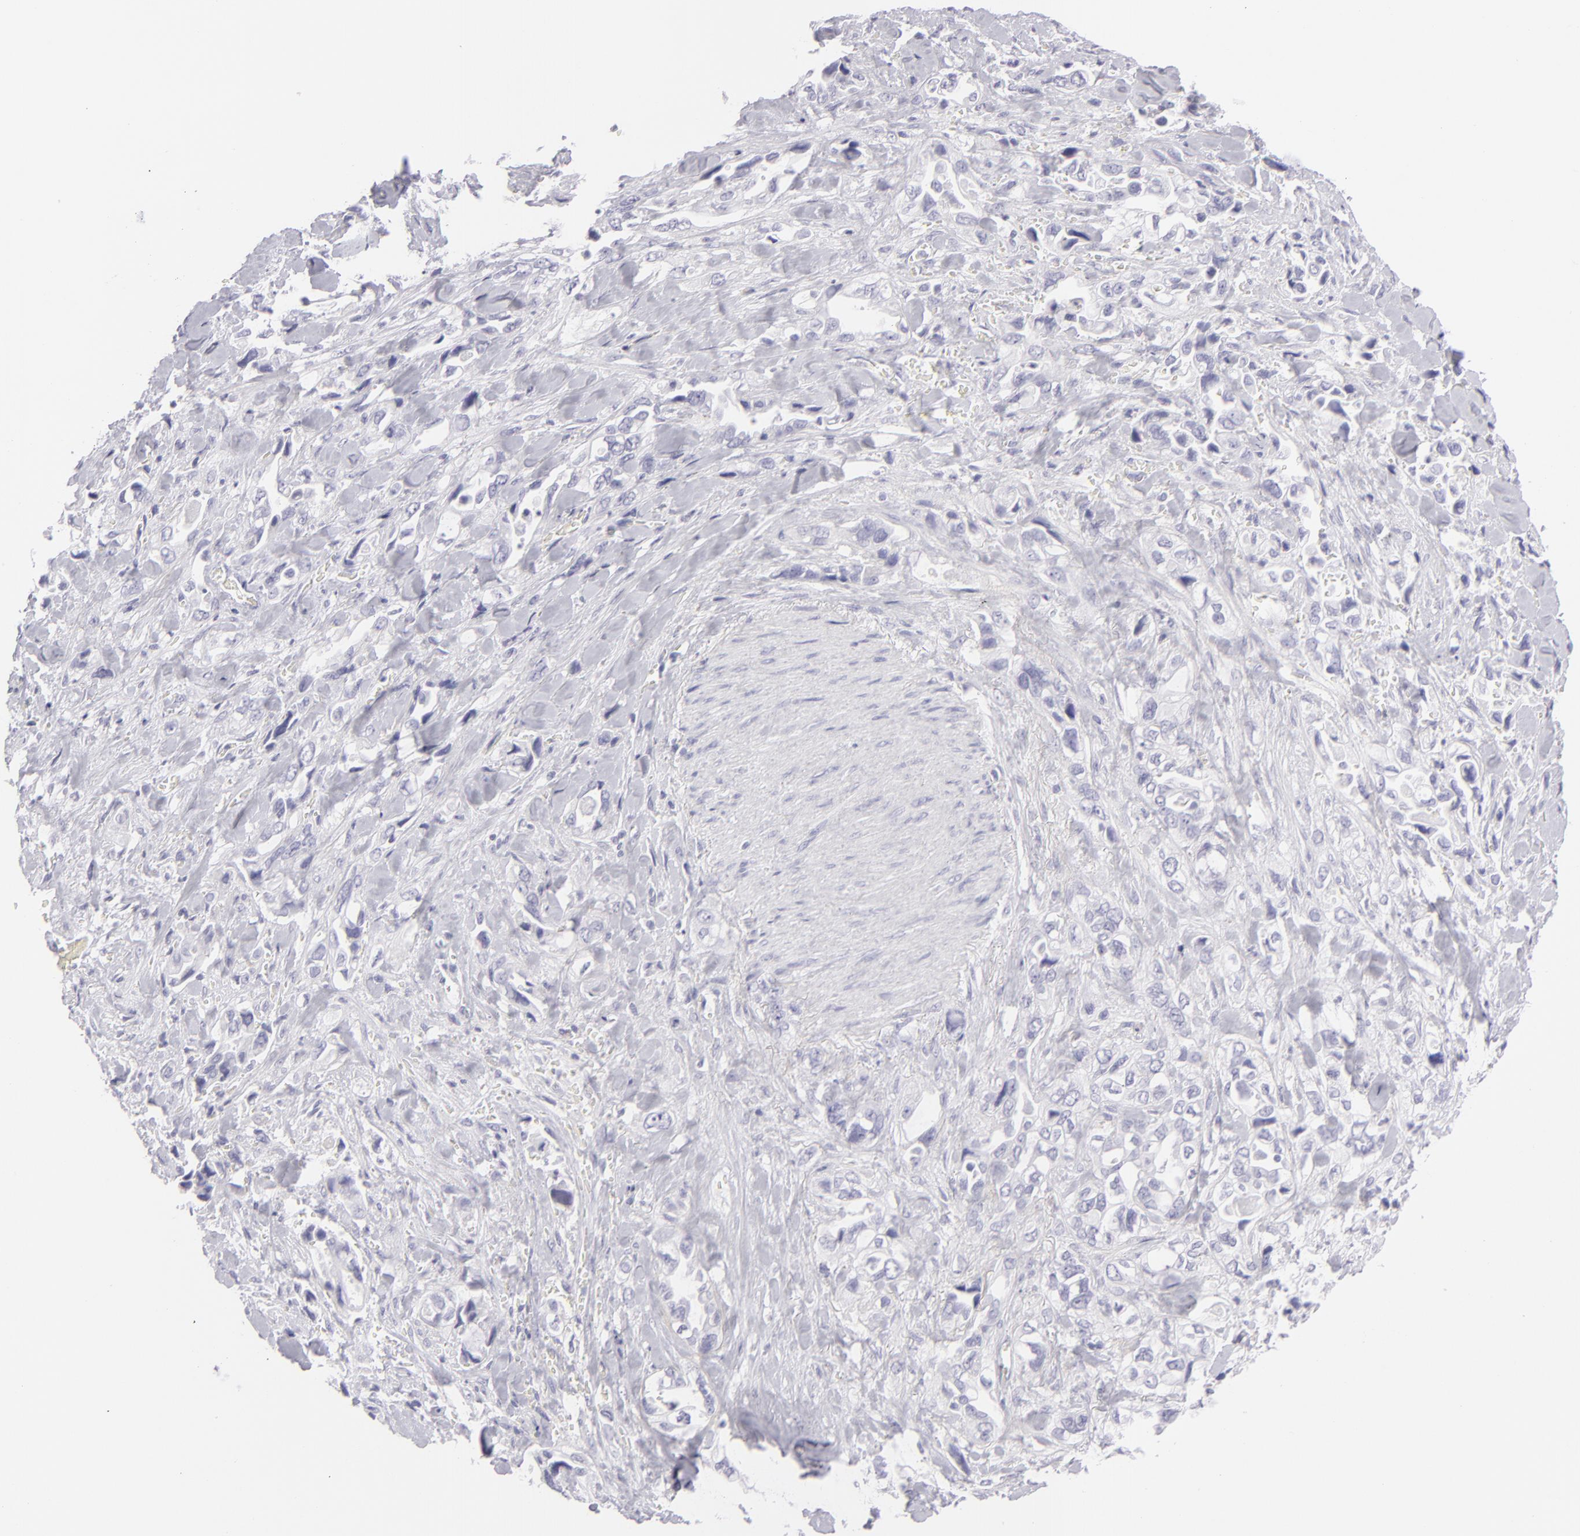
{"staining": {"intensity": "negative", "quantity": "none", "location": "none"}, "tissue": "pancreatic cancer", "cell_type": "Tumor cells", "image_type": "cancer", "snomed": [{"axis": "morphology", "description": "Adenocarcinoma, NOS"}, {"axis": "topography", "description": "Pancreas"}], "caption": "Immunohistochemistry micrograph of neoplastic tissue: adenocarcinoma (pancreatic) stained with DAB (3,3'-diaminobenzidine) exhibits no significant protein expression in tumor cells.", "gene": "DLG4", "patient": {"sex": "male", "age": 69}}